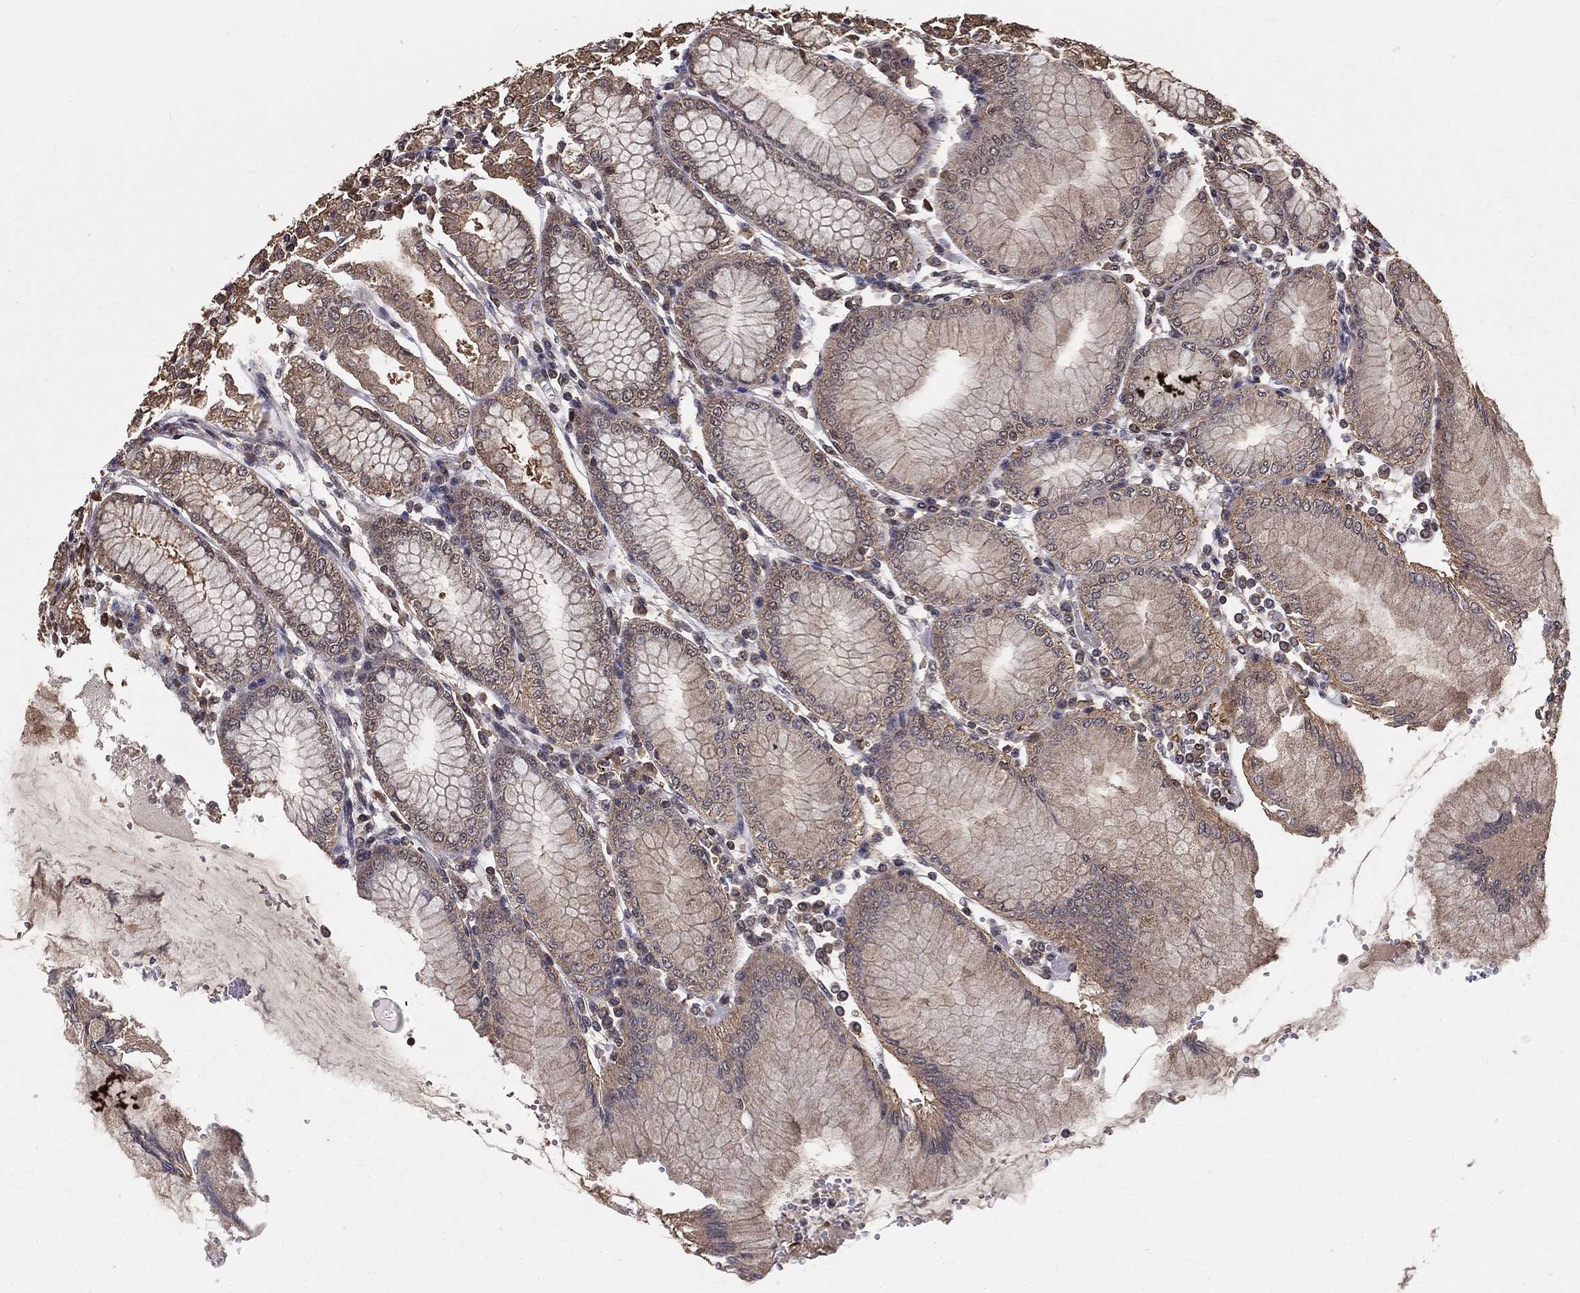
{"staining": {"intensity": "moderate", "quantity": ">75%", "location": "cytoplasmic/membranous,nuclear"}, "tissue": "stomach", "cell_type": "Glandular cells", "image_type": "normal", "snomed": [{"axis": "morphology", "description": "Normal tissue, NOS"}, {"axis": "topography", "description": "Skeletal muscle"}, {"axis": "topography", "description": "Stomach"}], "caption": "Brown immunohistochemical staining in benign stomach exhibits moderate cytoplasmic/membranous,nuclear expression in about >75% of glandular cells. The staining was performed using DAB (3,3'-diaminobenzidine) to visualize the protein expression in brown, while the nuclei were stained in blue with hematoxylin (Magnification: 20x).", "gene": "CARM1", "patient": {"sex": "female", "age": 57}}